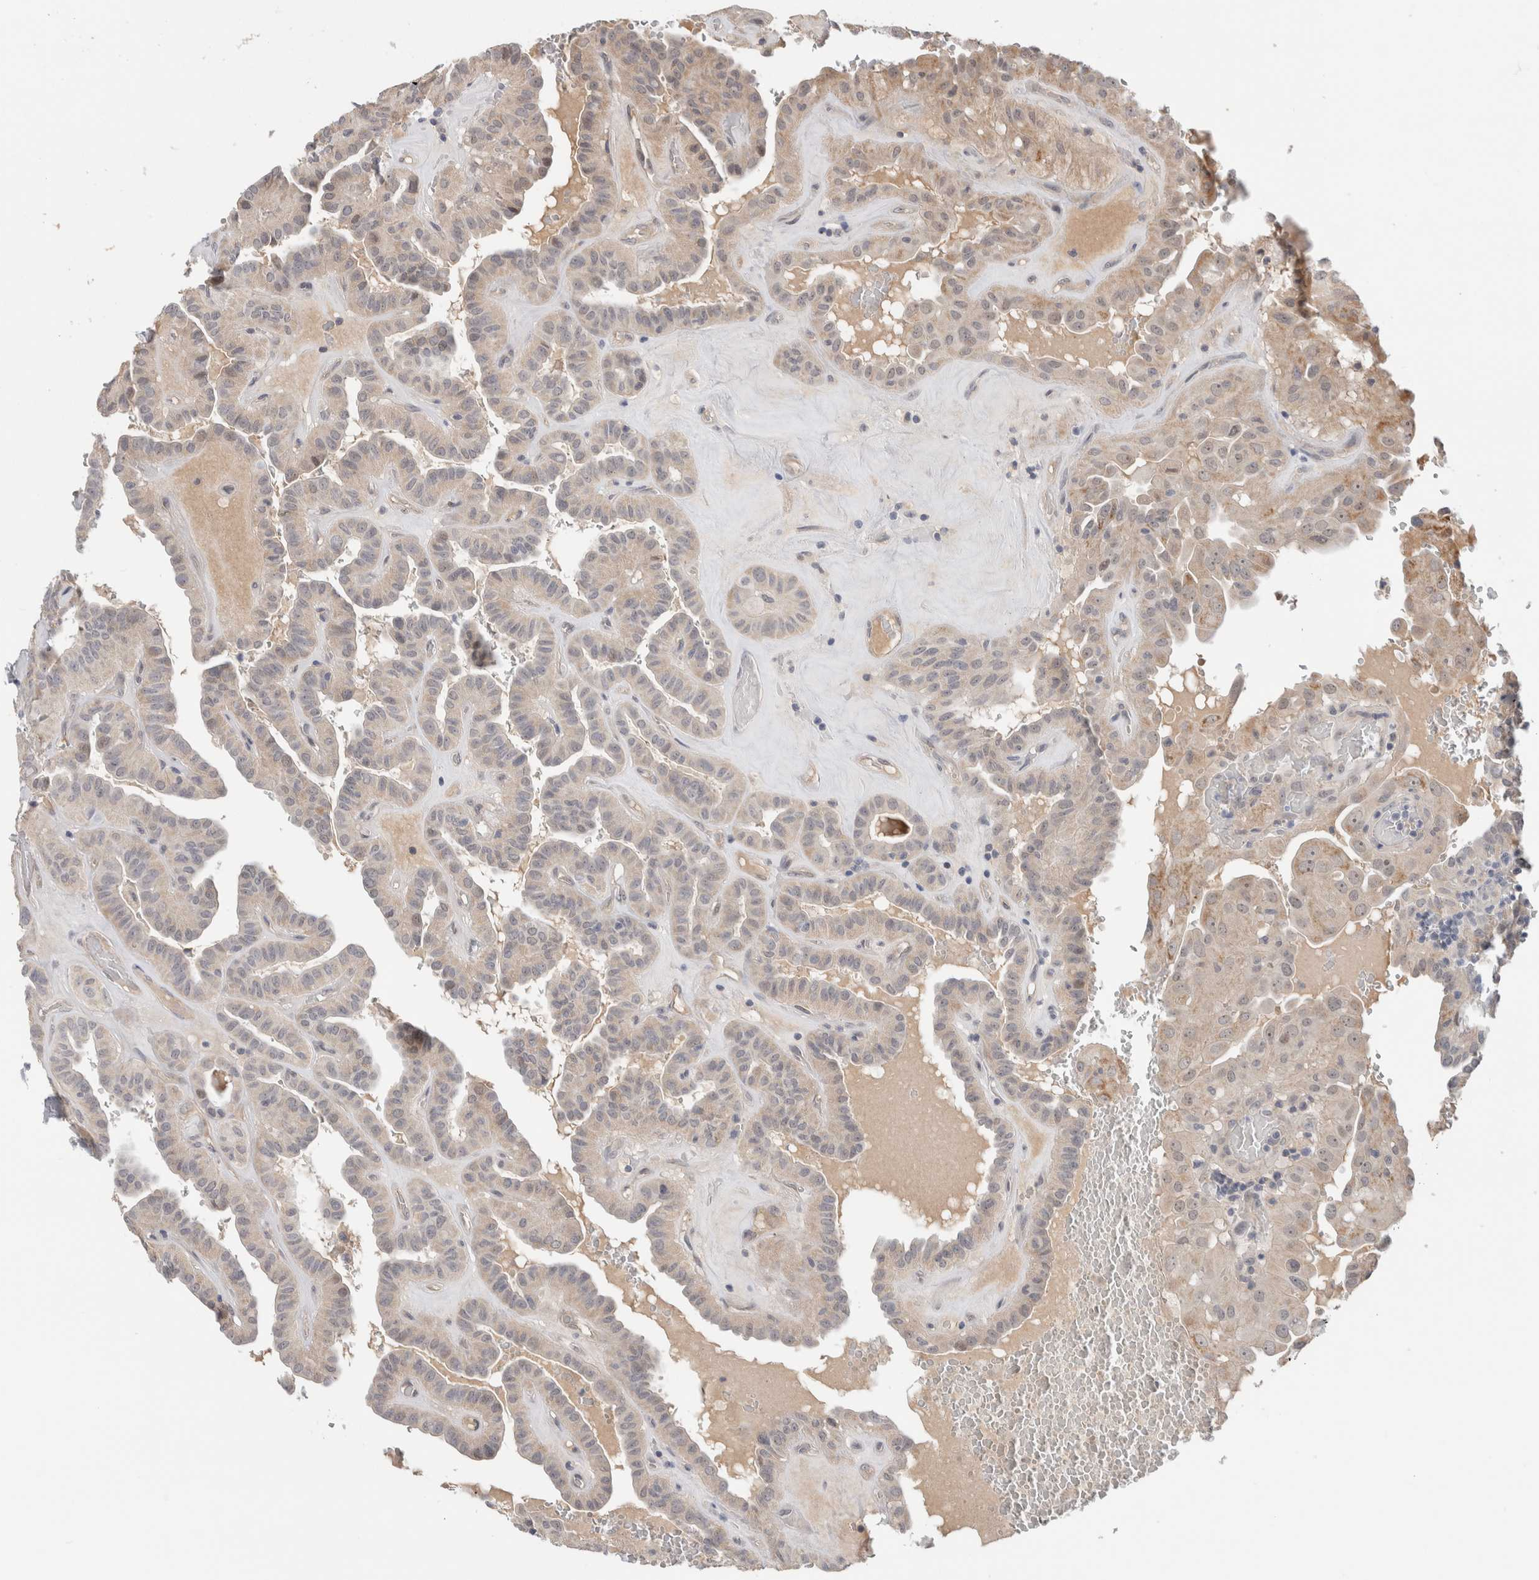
{"staining": {"intensity": "weak", "quantity": "<25%", "location": "cytoplasmic/membranous"}, "tissue": "thyroid cancer", "cell_type": "Tumor cells", "image_type": "cancer", "snomed": [{"axis": "morphology", "description": "Papillary adenocarcinoma, NOS"}, {"axis": "topography", "description": "Thyroid gland"}], "caption": "High power microscopy photomicrograph of an immunohistochemistry (IHC) image of papillary adenocarcinoma (thyroid), revealing no significant staining in tumor cells. (DAB (3,3'-diaminobenzidine) immunohistochemistry (IHC), high magnification).", "gene": "HCN3", "patient": {"sex": "male", "age": 77}}